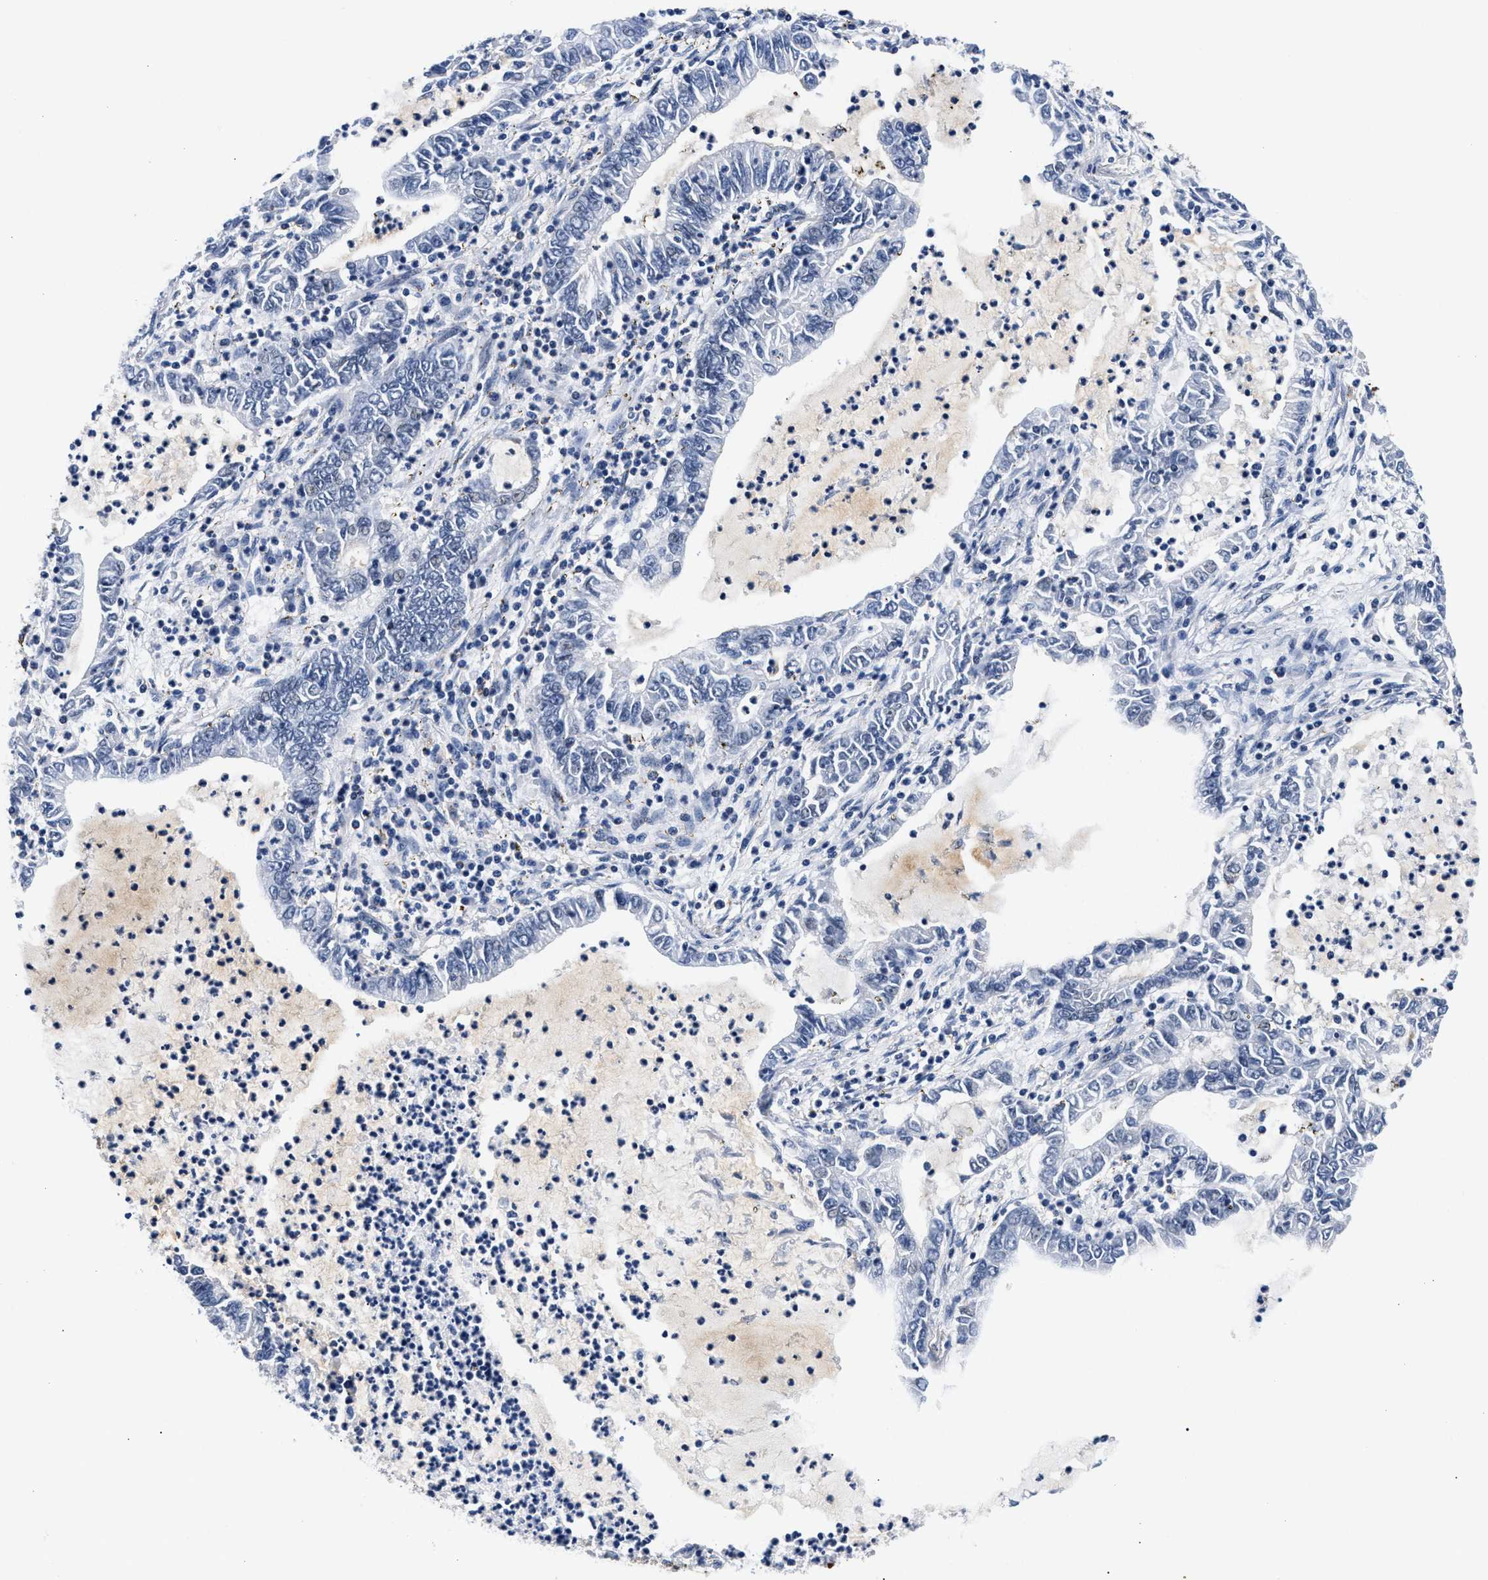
{"staining": {"intensity": "negative", "quantity": "none", "location": "none"}, "tissue": "lung cancer", "cell_type": "Tumor cells", "image_type": "cancer", "snomed": [{"axis": "morphology", "description": "Adenocarcinoma, NOS"}, {"axis": "topography", "description": "Lung"}], "caption": "DAB immunohistochemical staining of human lung adenocarcinoma exhibits no significant expression in tumor cells. (DAB (3,3'-diaminobenzidine) IHC with hematoxylin counter stain).", "gene": "P2RY4", "patient": {"sex": "female", "age": 51}}